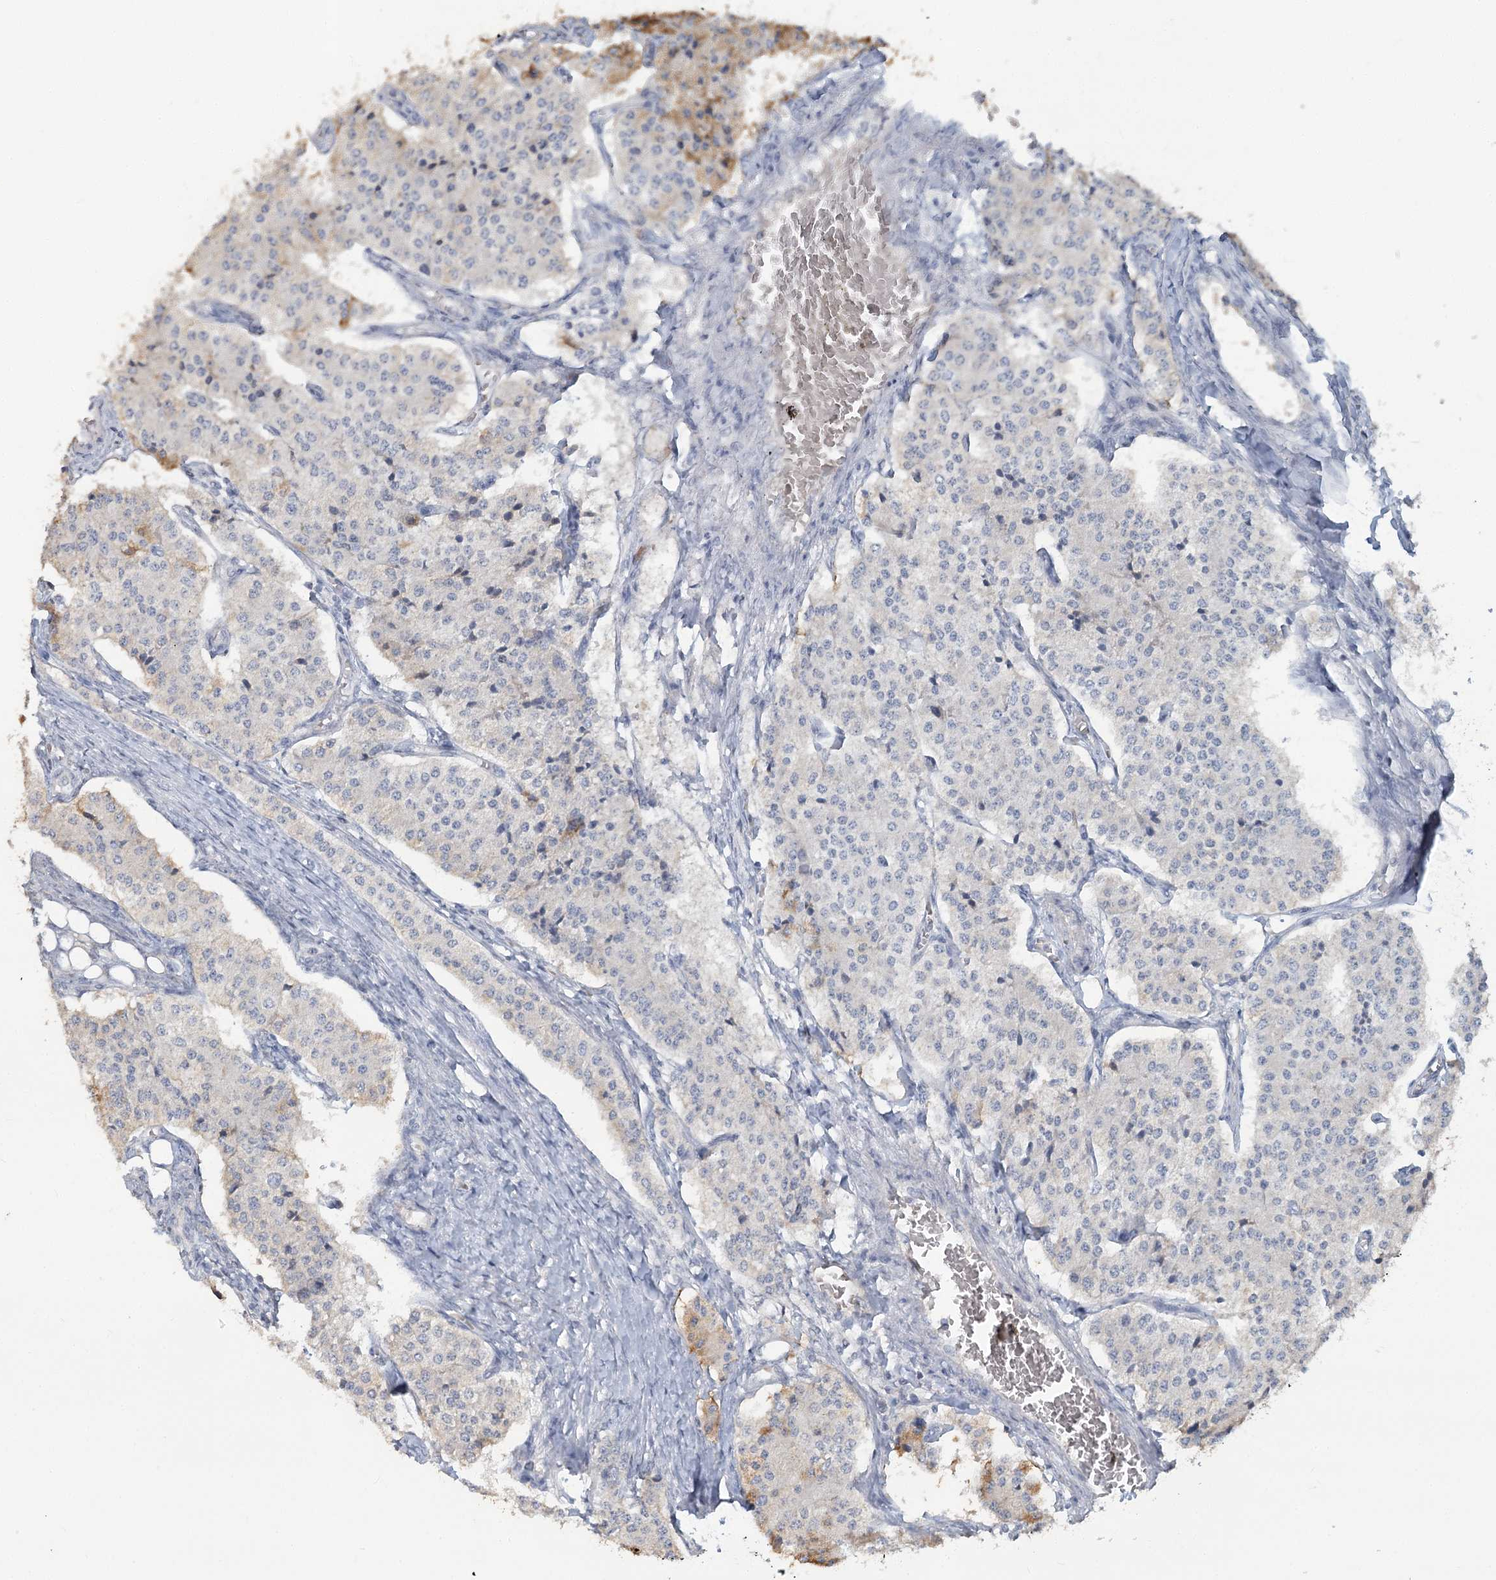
{"staining": {"intensity": "moderate", "quantity": "<25%", "location": "cytoplasmic/membranous"}, "tissue": "carcinoid", "cell_type": "Tumor cells", "image_type": "cancer", "snomed": [{"axis": "morphology", "description": "Carcinoid, malignant, NOS"}, {"axis": "topography", "description": "Colon"}], "caption": "Carcinoid (malignant) stained for a protein reveals moderate cytoplasmic/membranous positivity in tumor cells.", "gene": "SLC9A3", "patient": {"sex": "female", "age": 52}}